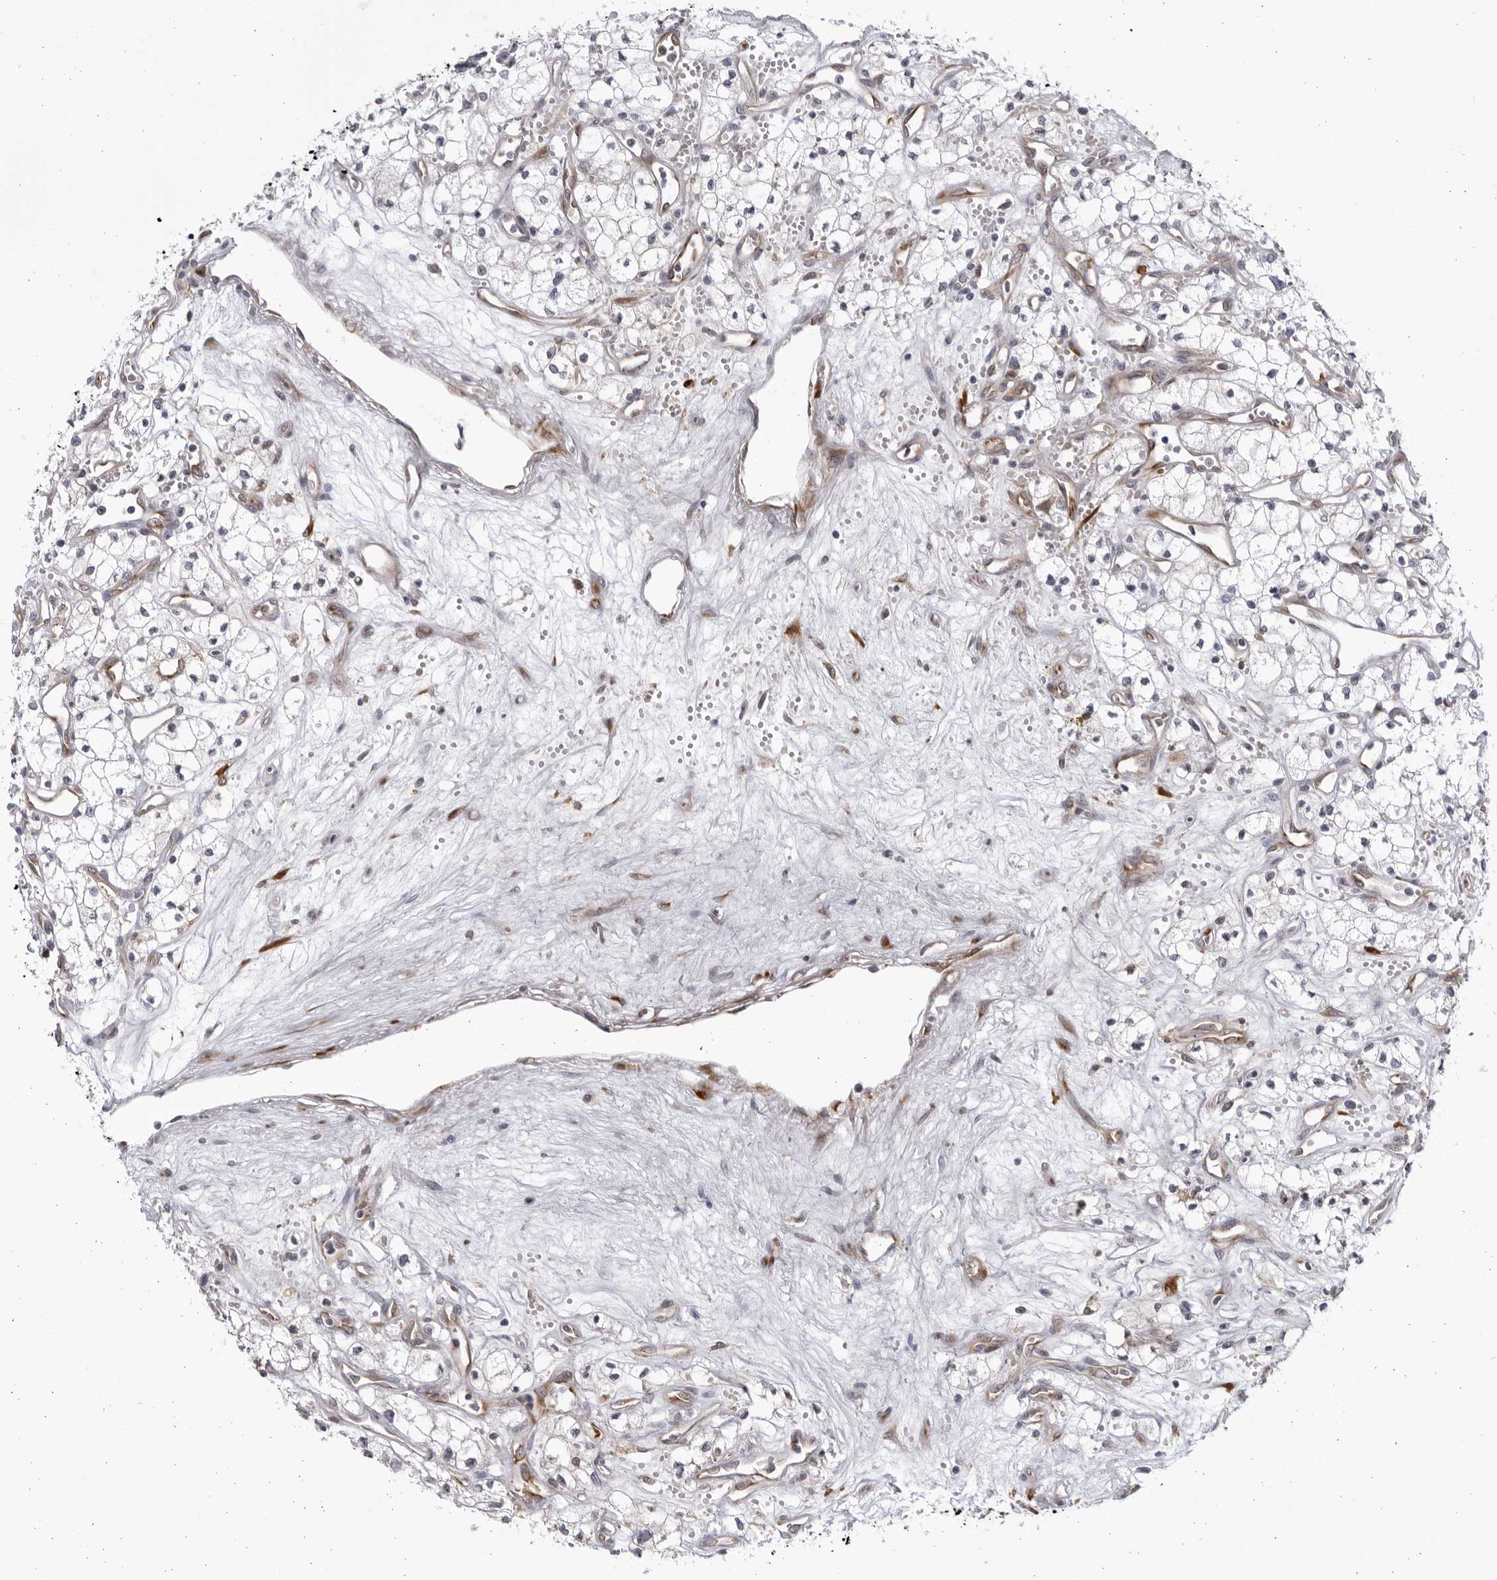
{"staining": {"intensity": "negative", "quantity": "none", "location": "none"}, "tissue": "renal cancer", "cell_type": "Tumor cells", "image_type": "cancer", "snomed": [{"axis": "morphology", "description": "Adenocarcinoma, NOS"}, {"axis": "topography", "description": "Kidney"}], "caption": "Micrograph shows no protein expression in tumor cells of renal cancer tissue.", "gene": "BMP2K", "patient": {"sex": "male", "age": 59}}